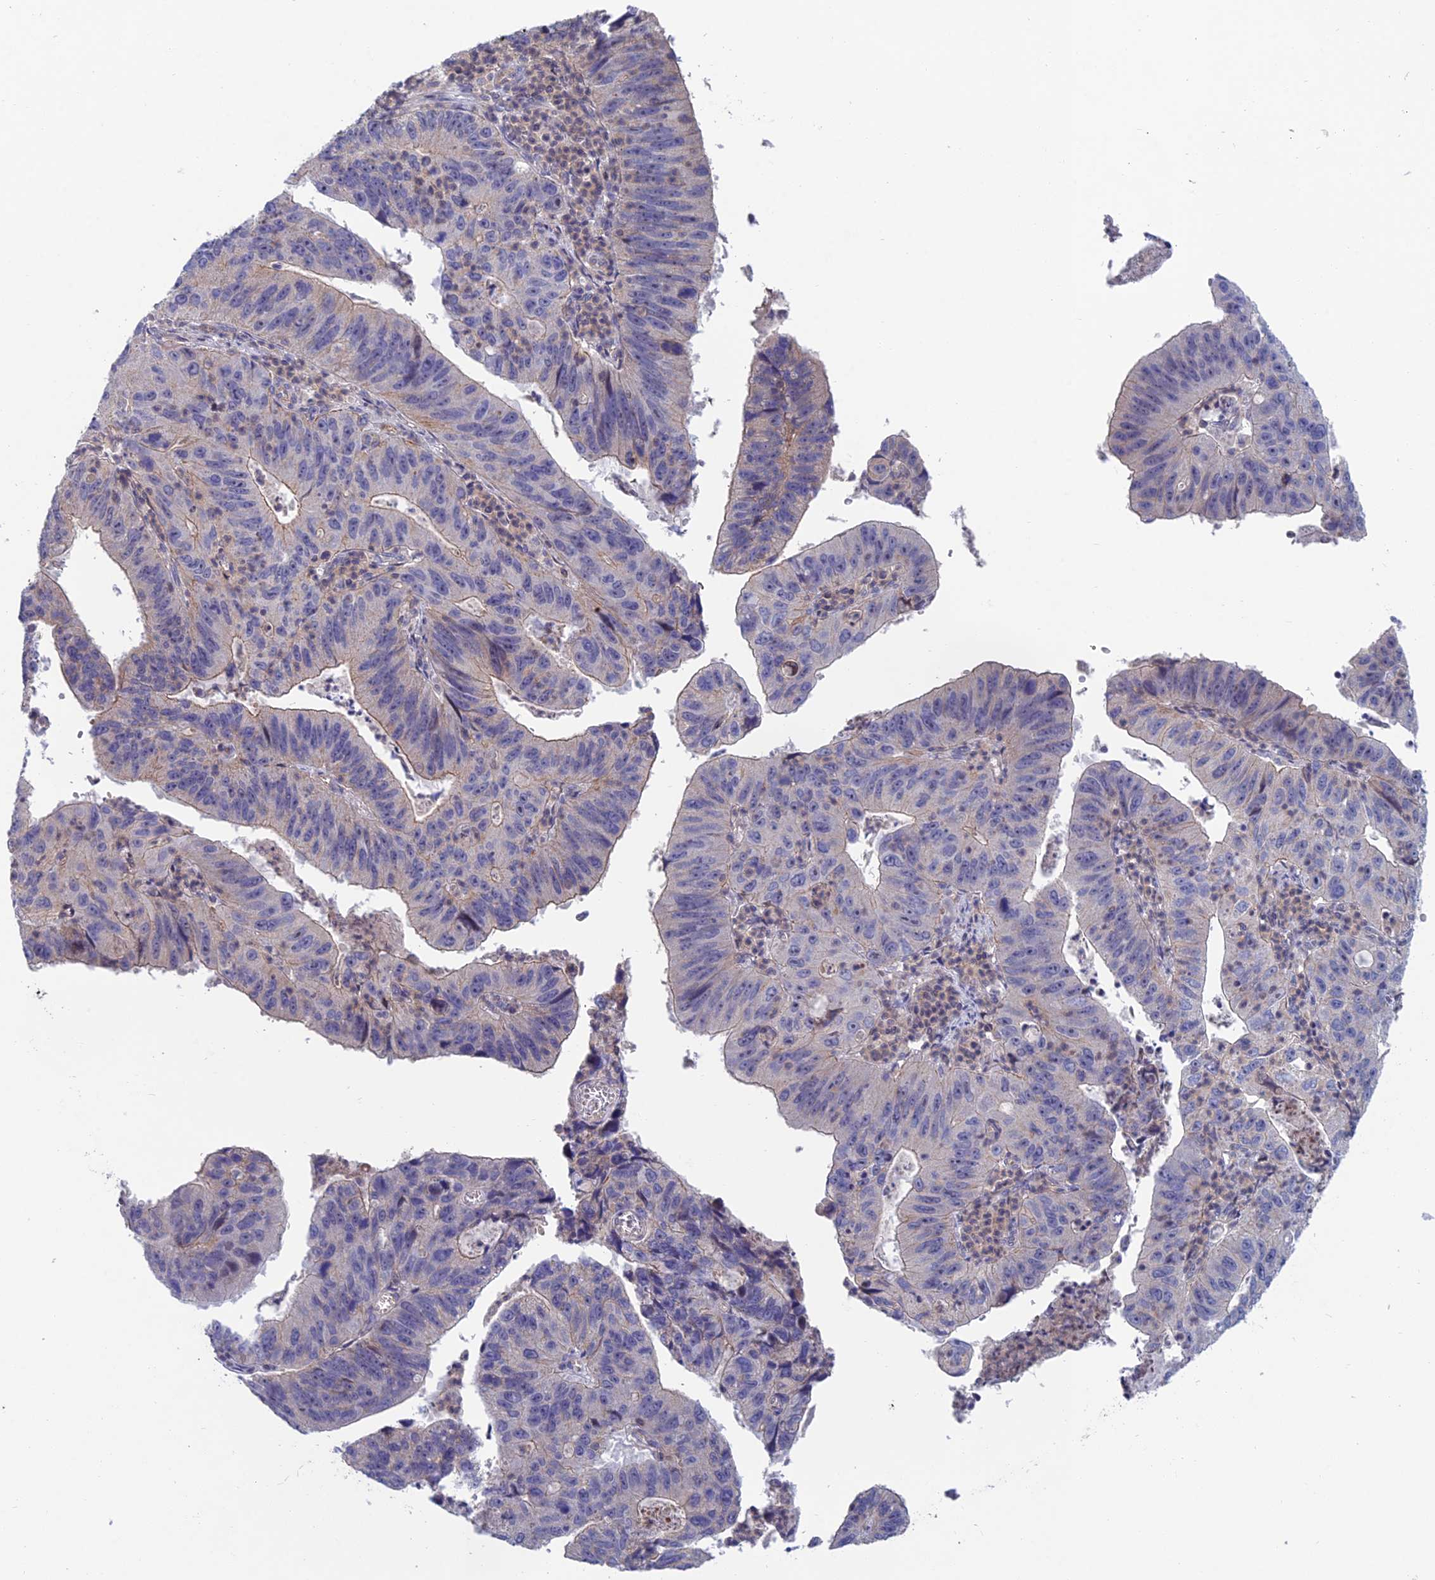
{"staining": {"intensity": "moderate", "quantity": "<25%", "location": "cytoplasmic/membranous"}, "tissue": "stomach cancer", "cell_type": "Tumor cells", "image_type": "cancer", "snomed": [{"axis": "morphology", "description": "Adenocarcinoma, NOS"}, {"axis": "topography", "description": "Stomach"}], "caption": "Moderate cytoplasmic/membranous protein staining is identified in approximately <25% of tumor cells in adenocarcinoma (stomach).", "gene": "USP37", "patient": {"sex": "male", "age": 59}}